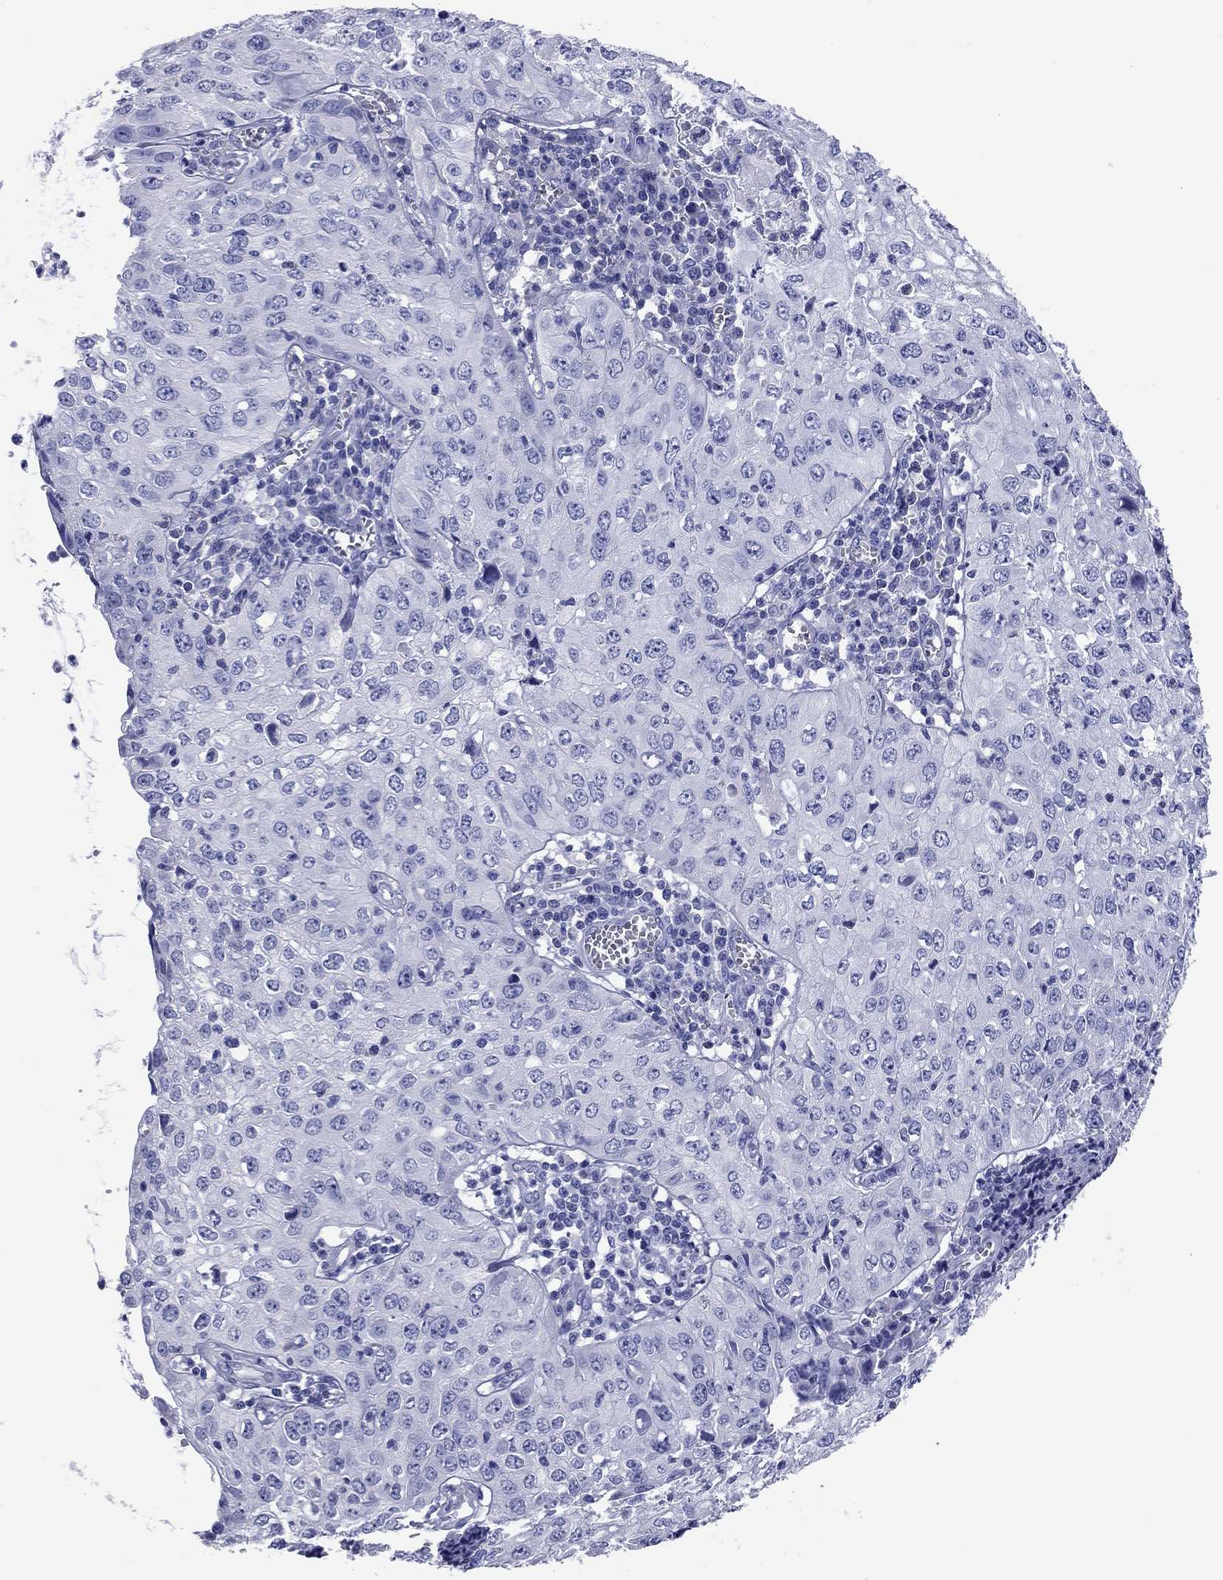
{"staining": {"intensity": "negative", "quantity": "none", "location": "none"}, "tissue": "cervical cancer", "cell_type": "Tumor cells", "image_type": "cancer", "snomed": [{"axis": "morphology", "description": "Squamous cell carcinoma, NOS"}, {"axis": "topography", "description": "Cervix"}], "caption": "High magnification brightfield microscopy of squamous cell carcinoma (cervical) stained with DAB (3,3'-diaminobenzidine) (brown) and counterstained with hematoxylin (blue): tumor cells show no significant positivity.", "gene": "VSIG10", "patient": {"sex": "female", "age": 24}}